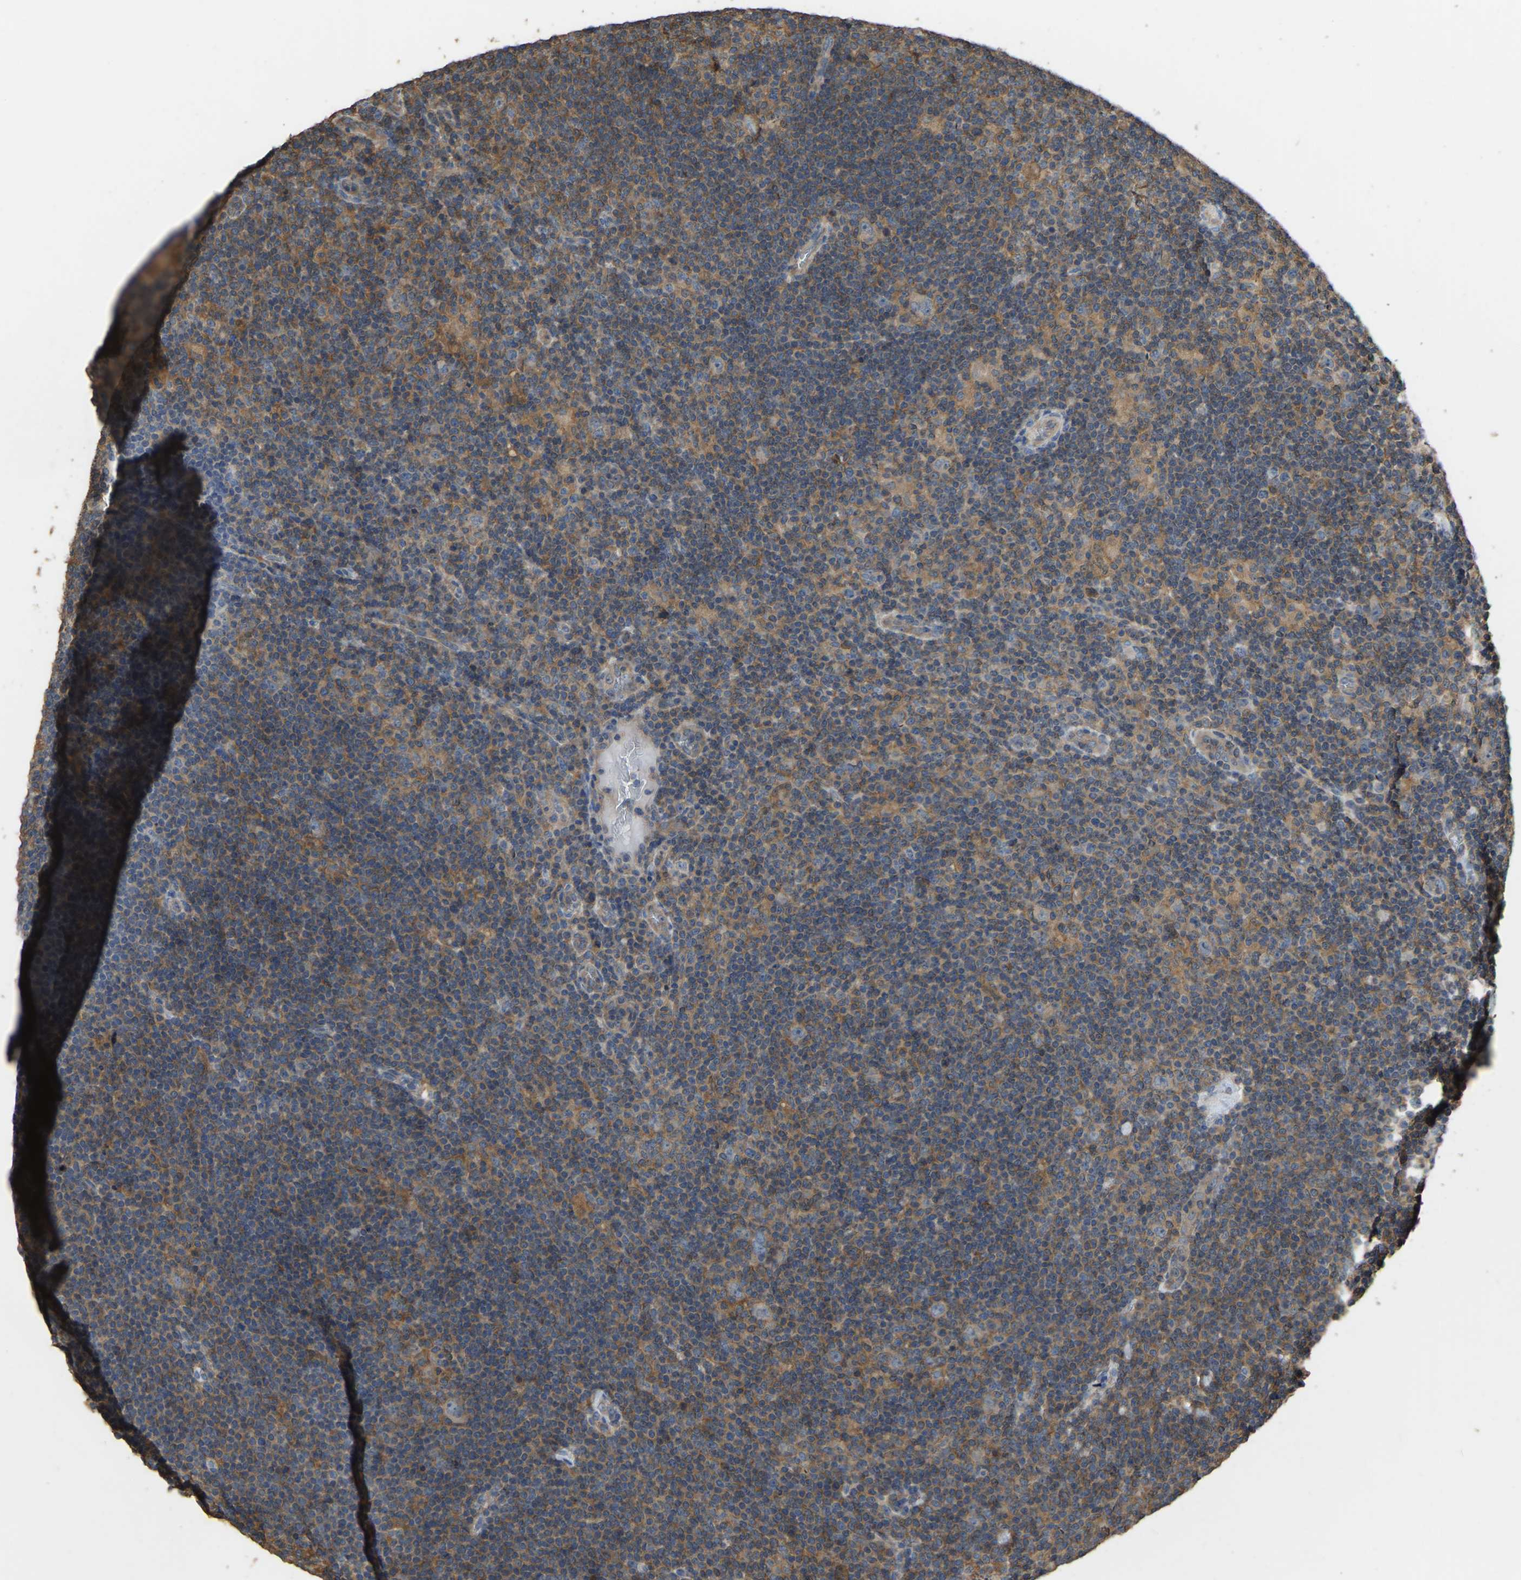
{"staining": {"intensity": "negative", "quantity": "none", "location": "none"}, "tissue": "lymphoma", "cell_type": "Tumor cells", "image_type": "cancer", "snomed": [{"axis": "morphology", "description": "Hodgkin's disease, NOS"}, {"axis": "topography", "description": "Lymph node"}], "caption": "High power microscopy histopathology image of an IHC photomicrograph of Hodgkin's disease, revealing no significant expression in tumor cells.", "gene": "FHIT", "patient": {"sex": "female", "age": 57}}